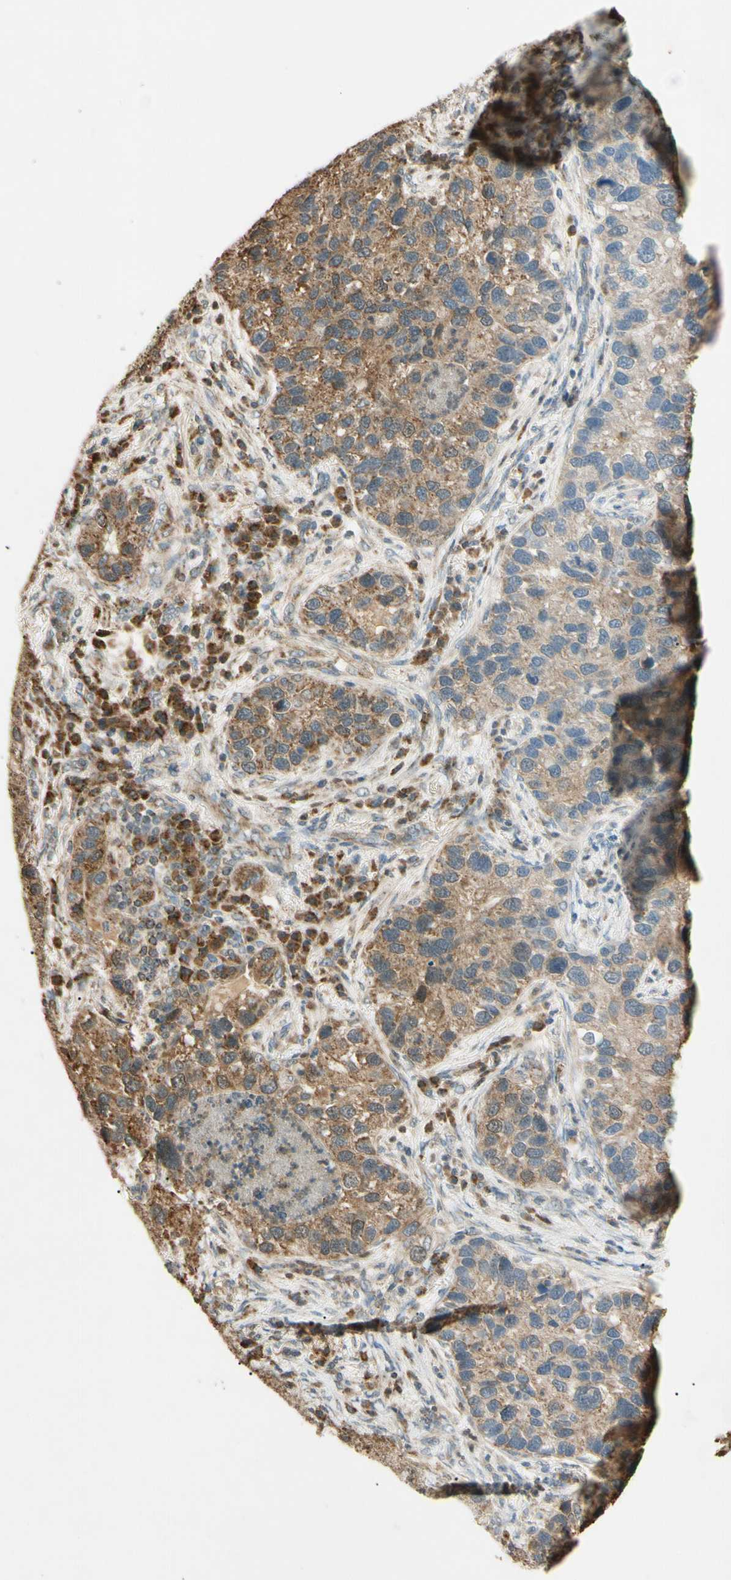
{"staining": {"intensity": "moderate", "quantity": "25%-75%", "location": "cytoplasmic/membranous"}, "tissue": "lung cancer", "cell_type": "Tumor cells", "image_type": "cancer", "snomed": [{"axis": "morphology", "description": "Normal tissue, NOS"}, {"axis": "morphology", "description": "Adenocarcinoma, NOS"}, {"axis": "topography", "description": "Bronchus"}, {"axis": "topography", "description": "Lung"}], "caption": "An image of human lung cancer (adenocarcinoma) stained for a protein shows moderate cytoplasmic/membranous brown staining in tumor cells. The staining is performed using DAB brown chromogen to label protein expression. The nuclei are counter-stained blue using hematoxylin.", "gene": "PRDX5", "patient": {"sex": "male", "age": 54}}